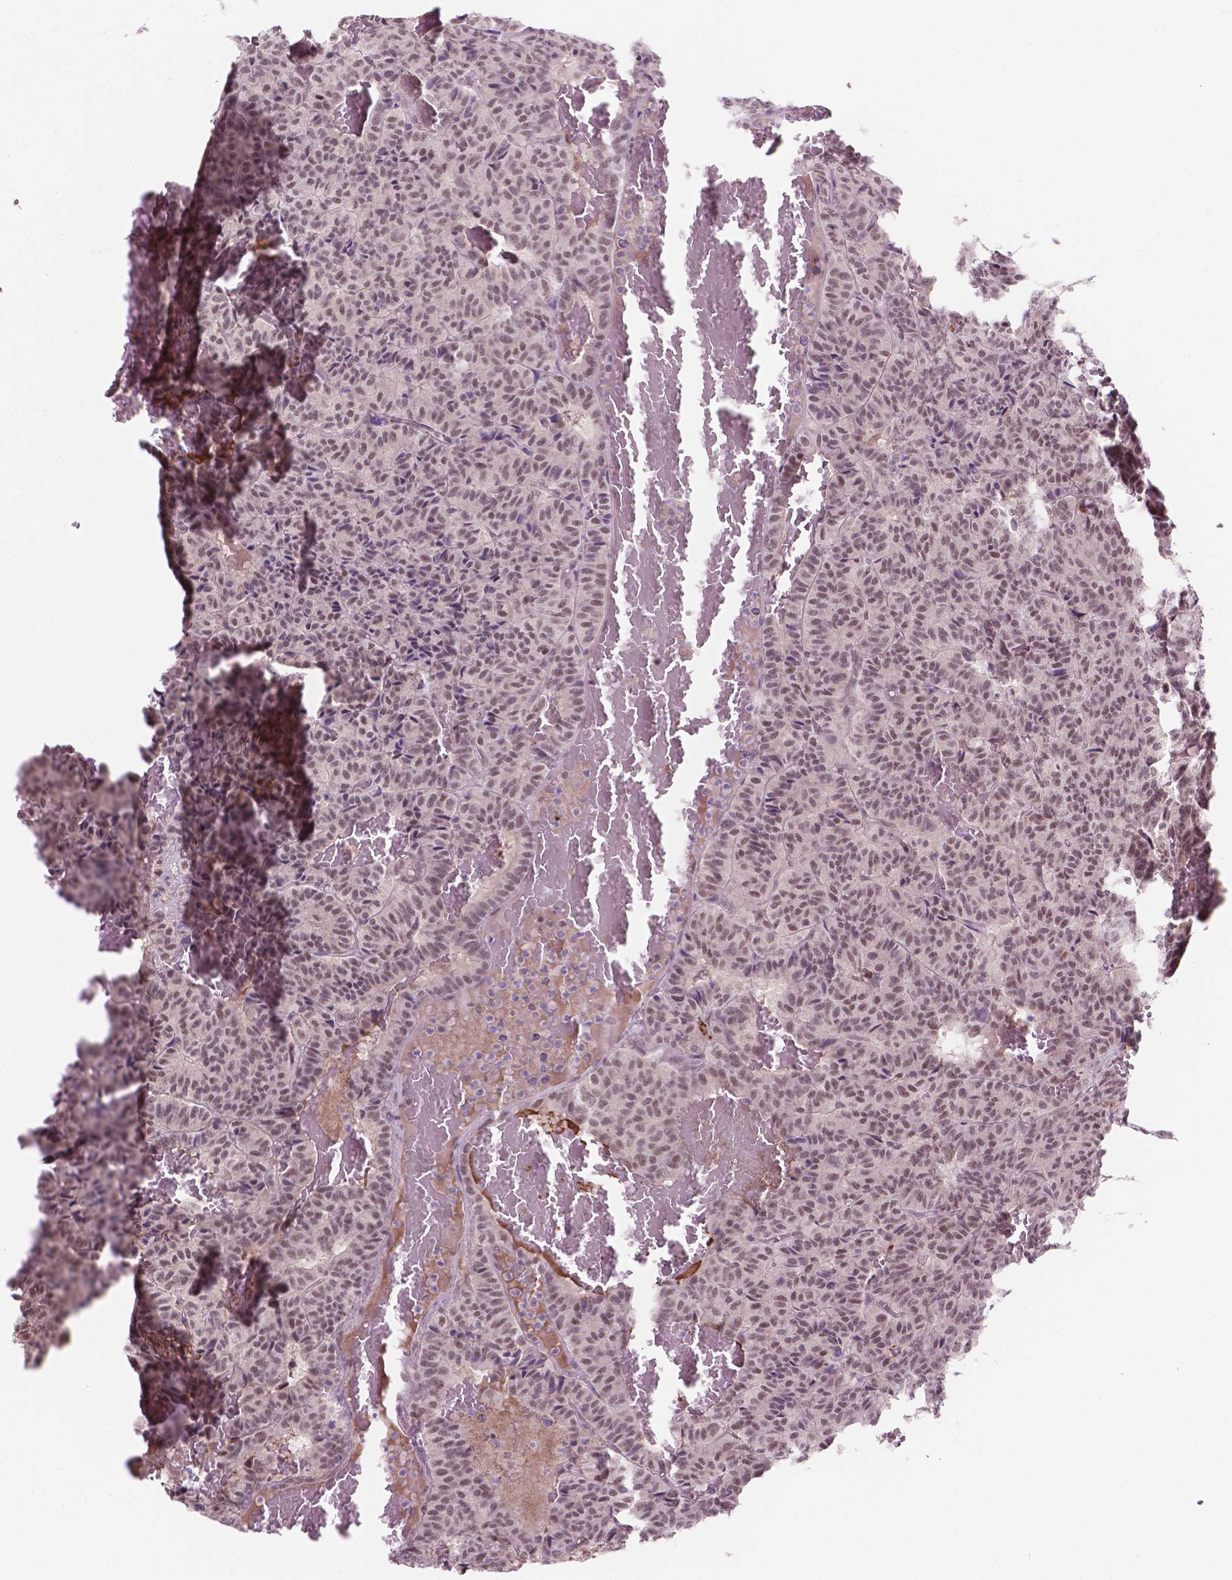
{"staining": {"intensity": "moderate", "quantity": ">75%", "location": "nuclear"}, "tissue": "carcinoid", "cell_type": "Tumor cells", "image_type": "cancer", "snomed": [{"axis": "morphology", "description": "Carcinoid, malignant, NOS"}, {"axis": "topography", "description": "Lung"}], "caption": "DAB (3,3'-diaminobenzidine) immunohistochemical staining of carcinoid demonstrates moderate nuclear protein positivity in about >75% of tumor cells.", "gene": "PHAX", "patient": {"sex": "male", "age": 70}}